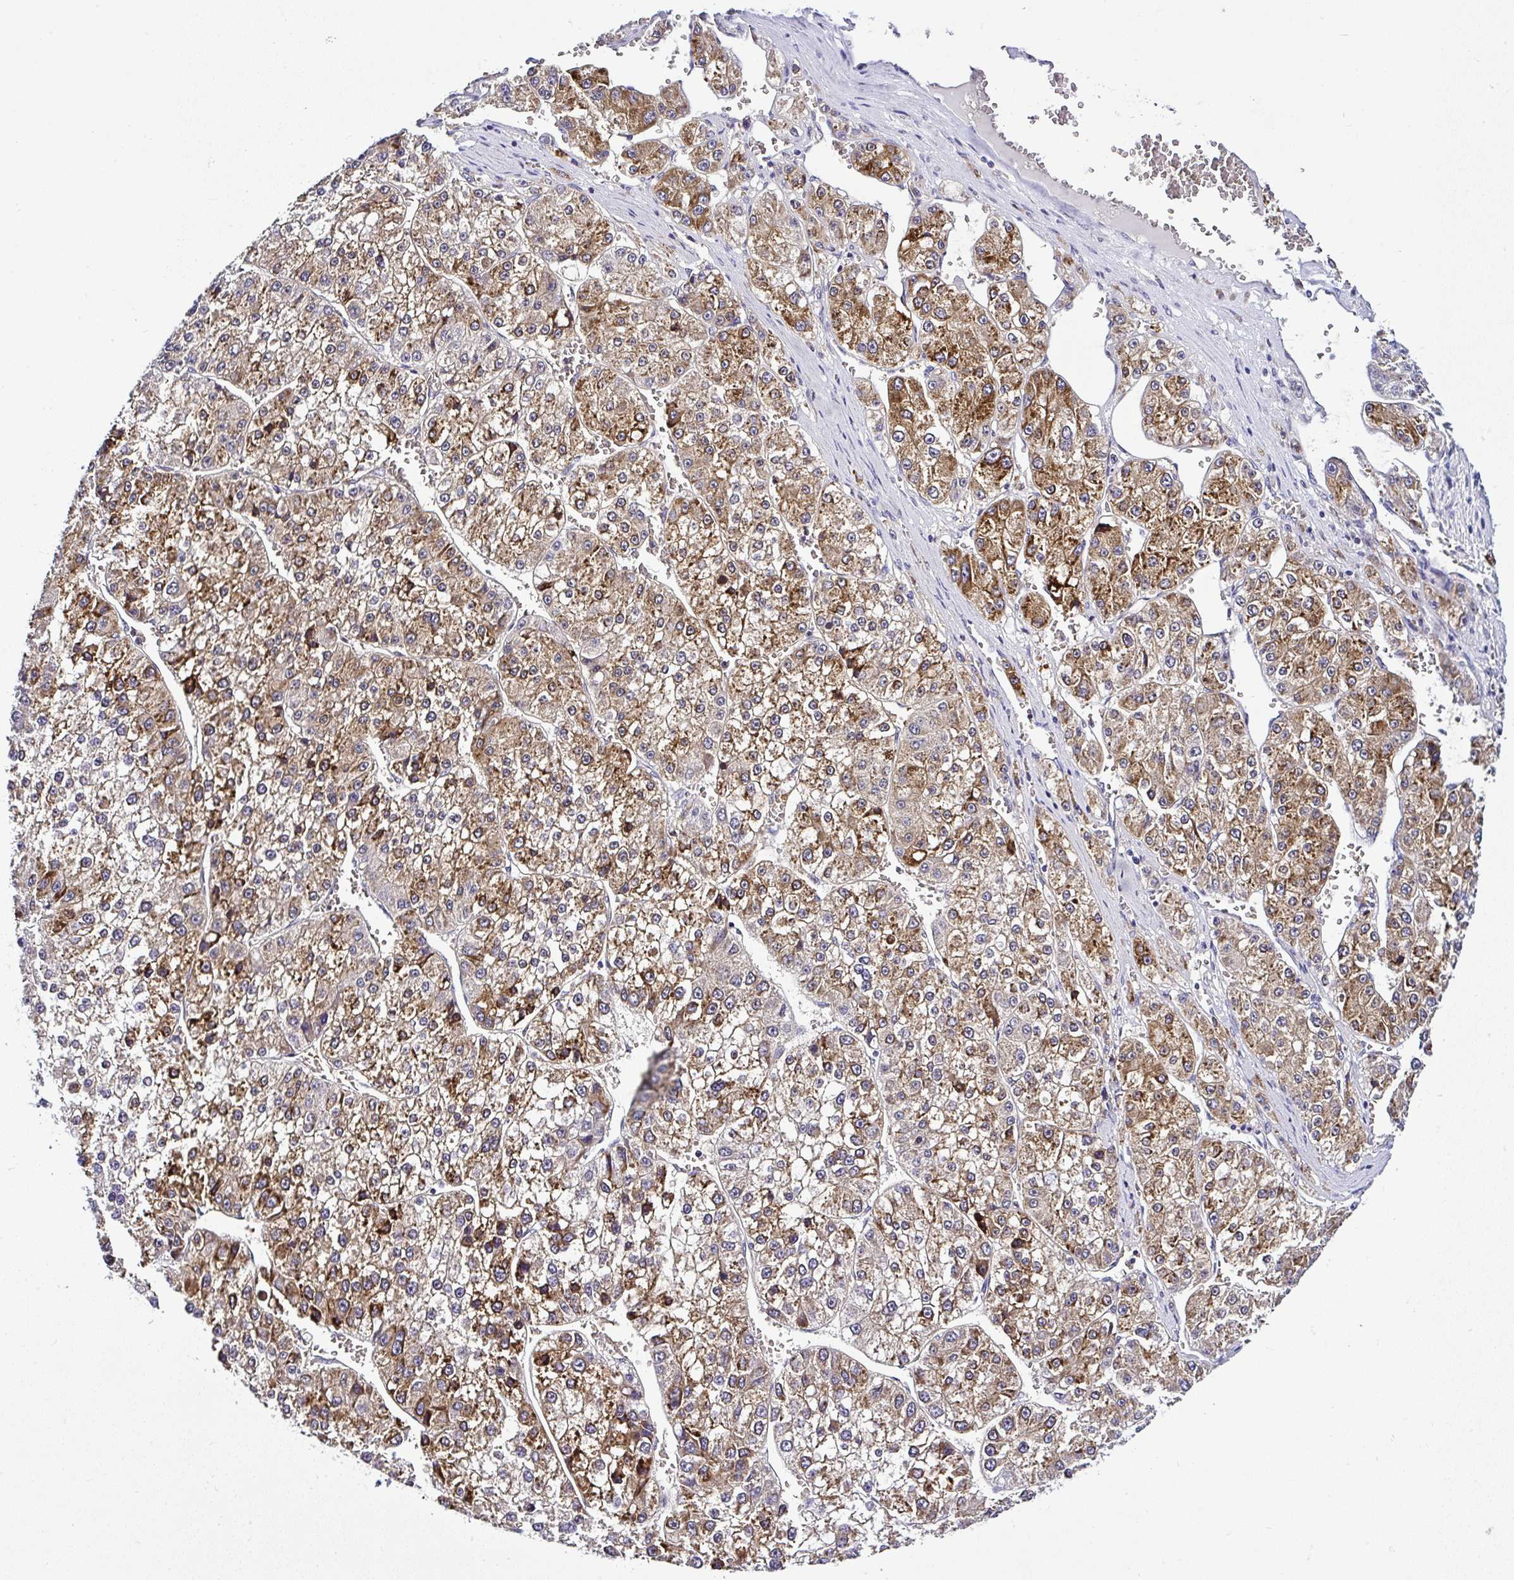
{"staining": {"intensity": "moderate", "quantity": ">75%", "location": "cytoplasmic/membranous"}, "tissue": "liver cancer", "cell_type": "Tumor cells", "image_type": "cancer", "snomed": [{"axis": "morphology", "description": "Carcinoma, Hepatocellular, NOS"}, {"axis": "topography", "description": "Liver"}], "caption": "Human liver cancer stained with a protein marker exhibits moderate staining in tumor cells.", "gene": "DEPDC5", "patient": {"sex": "female", "age": 73}}